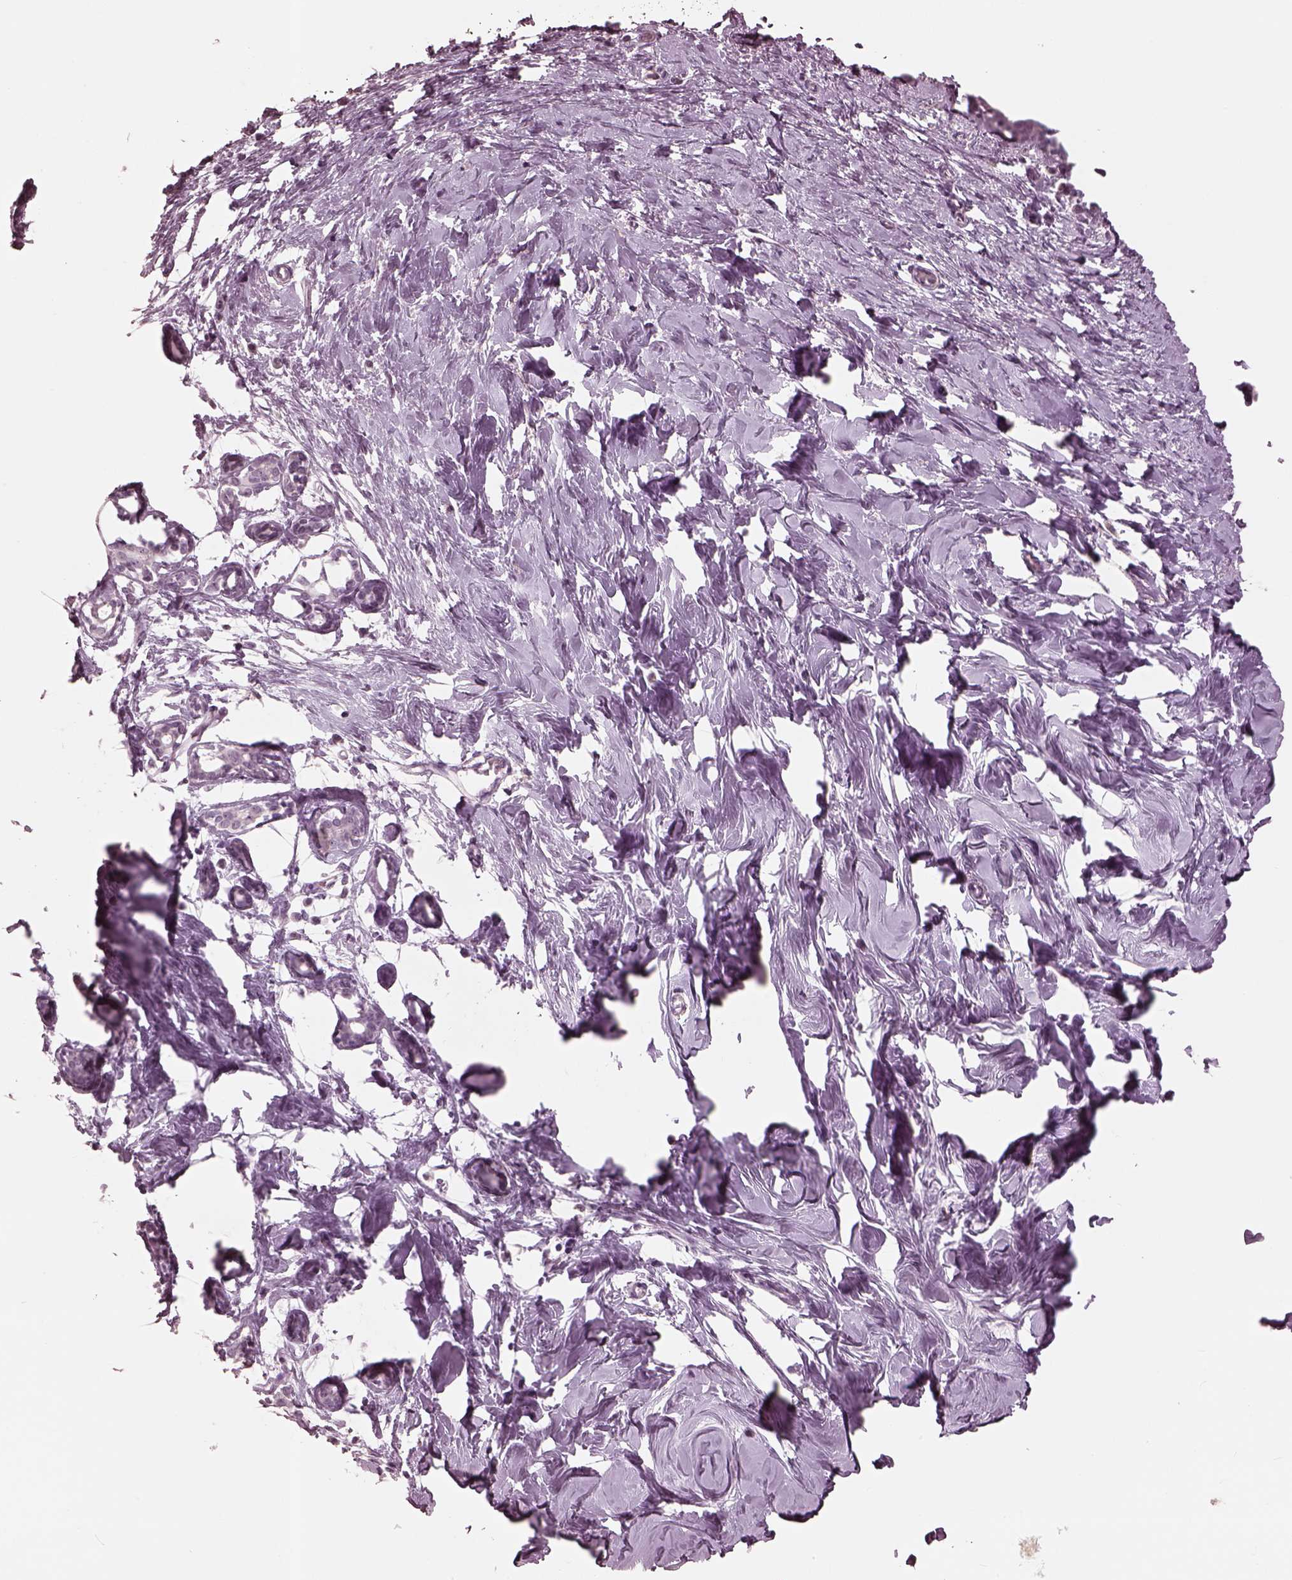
{"staining": {"intensity": "negative", "quantity": "none", "location": "none"}, "tissue": "breast", "cell_type": "Adipocytes", "image_type": "normal", "snomed": [{"axis": "morphology", "description": "Normal tissue, NOS"}, {"axis": "topography", "description": "Breast"}], "caption": "Adipocytes are negative for protein expression in benign human breast. (Stains: DAB (3,3'-diaminobenzidine) IHC with hematoxylin counter stain, Microscopy: brightfield microscopy at high magnification).", "gene": "GARIN4", "patient": {"sex": "female", "age": 27}}